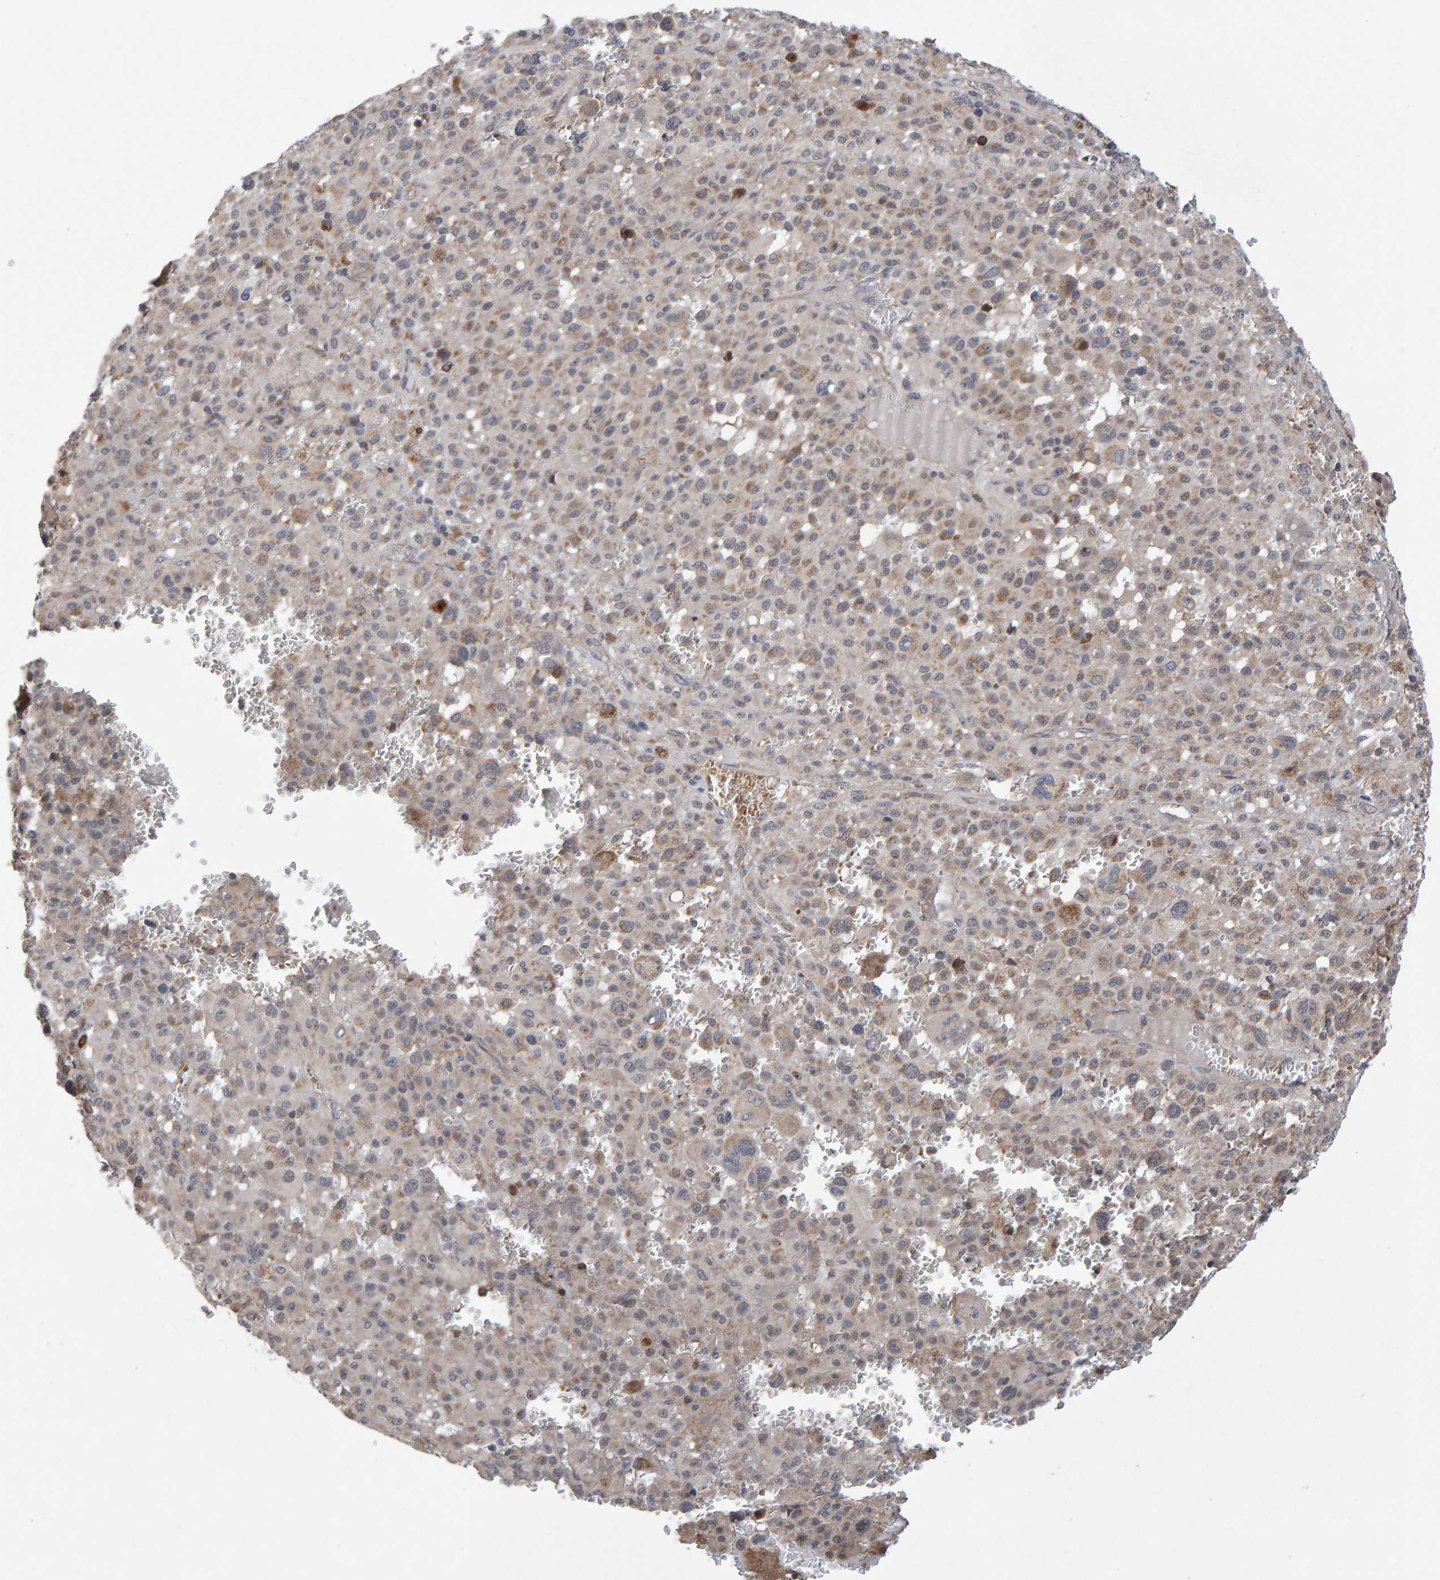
{"staining": {"intensity": "weak", "quantity": ">75%", "location": "cytoplasmic/membranous"}, "tissue": "melanoma", "cell_type": "Tumor cells", "image_type": "cancer", "snomed": [{"axis": "morphology", "description": "Malignant melanoma, Metastatic site"}, {"axis": "topography", "description": "Skin"}], "caption": "Immunohistochemistry (DAB (3,3'-diaminobenzidine)) staining of malignant melanoma (metastatic site) reveals weak cytoplasmic/membranous protein expression in approximately >75% of tumor cells.", "gene": "PECR", "patient": {"sex": "female", "age": 74}}